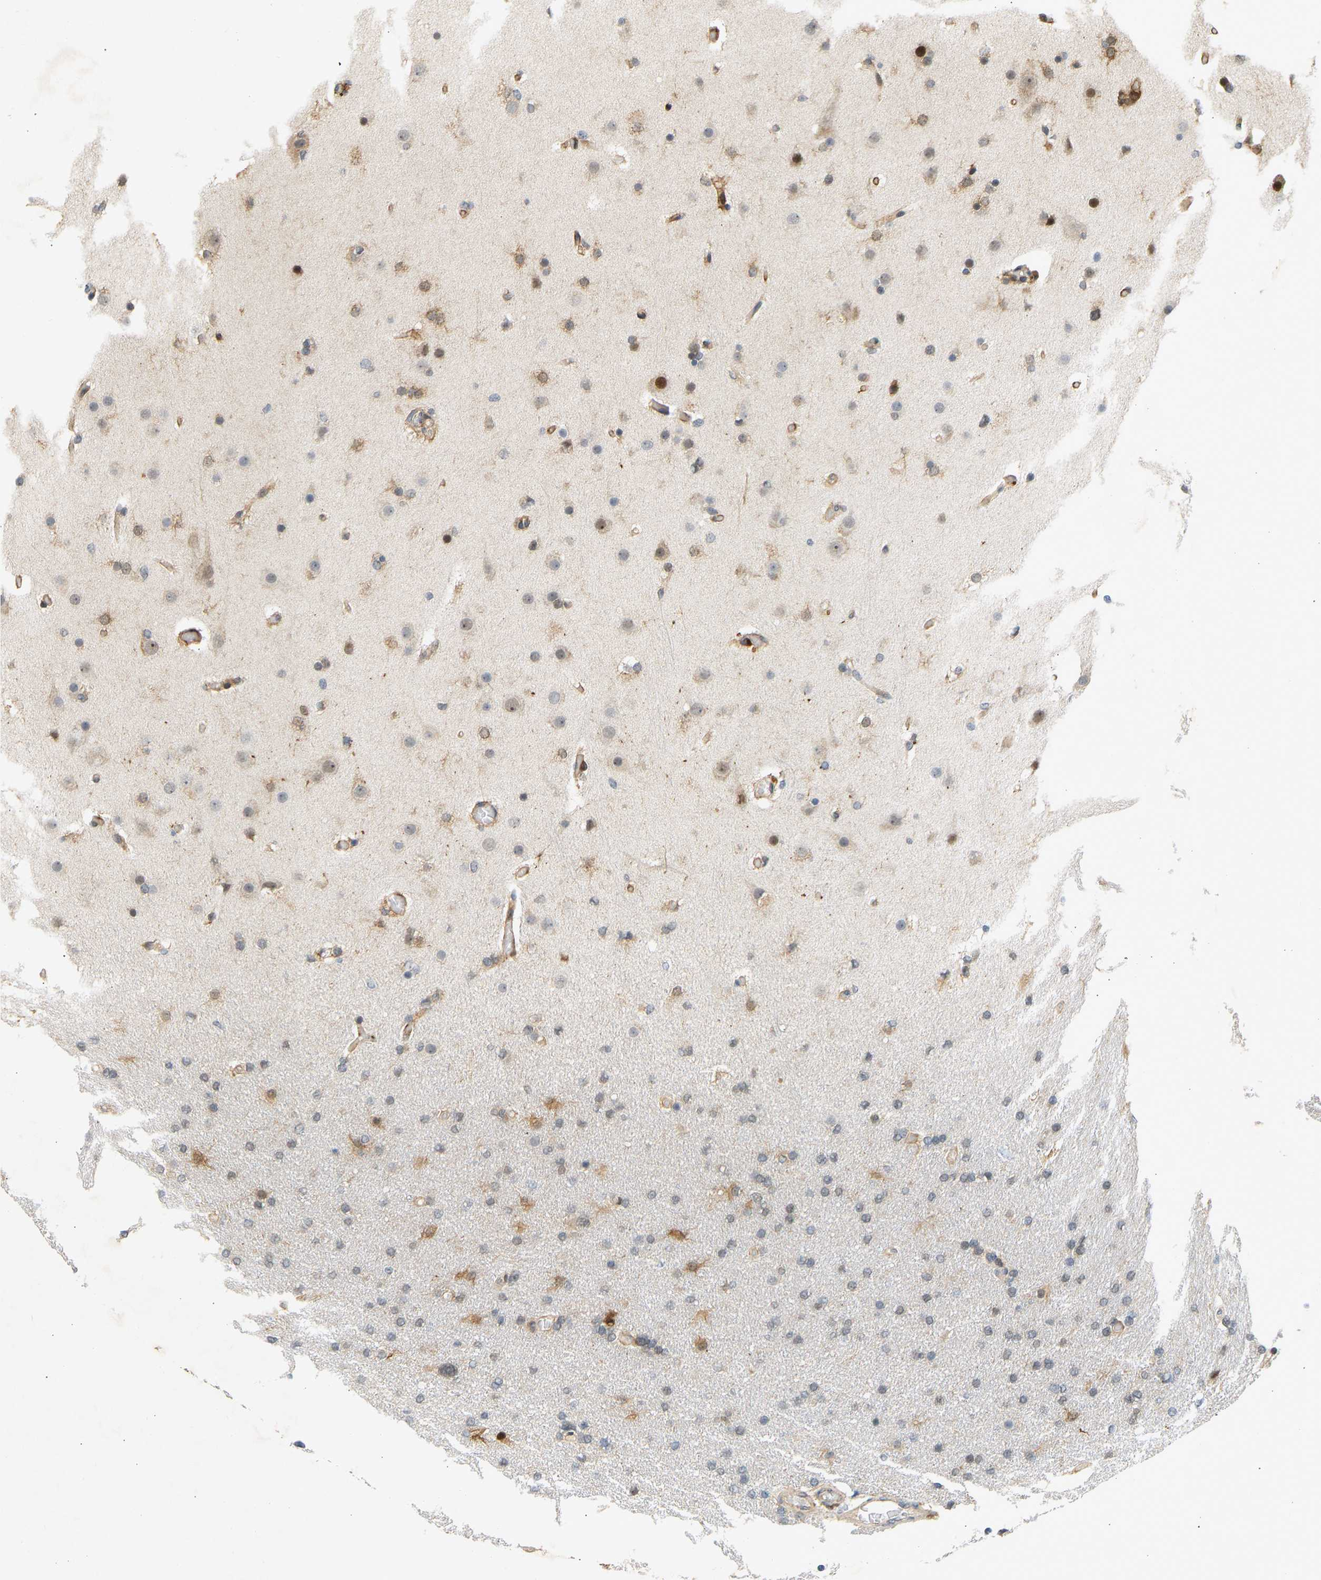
{"staining": {"intensity": "moderate", "quantity": "25%-75%", "location": "cytoplasmic/membranous,nuclear"}, "tissue": "glioma", "cell_type": "Tumor cells", "image_type": "cancer", "snomed": [{"axis": "morphology", "description": "Glioma, malignant, High grade"}, {"axis": "topography", "description": "Cerebral cortex"}], "caption": "Glioma stained with DAB (3,3'-diaminobenzidine) immunohistochemistry (IHC) shows medium levels of moderate cytoplasmic/membranous and nuclear expression in approximately 25%-75% of tumor cells. The protein is stained brown, and the nuclei are stained in blue (DAB IHC with brightfield microscopy, high magnification).", "gene": "BAG1", "patient": {"sex": "female", "age": 36}}